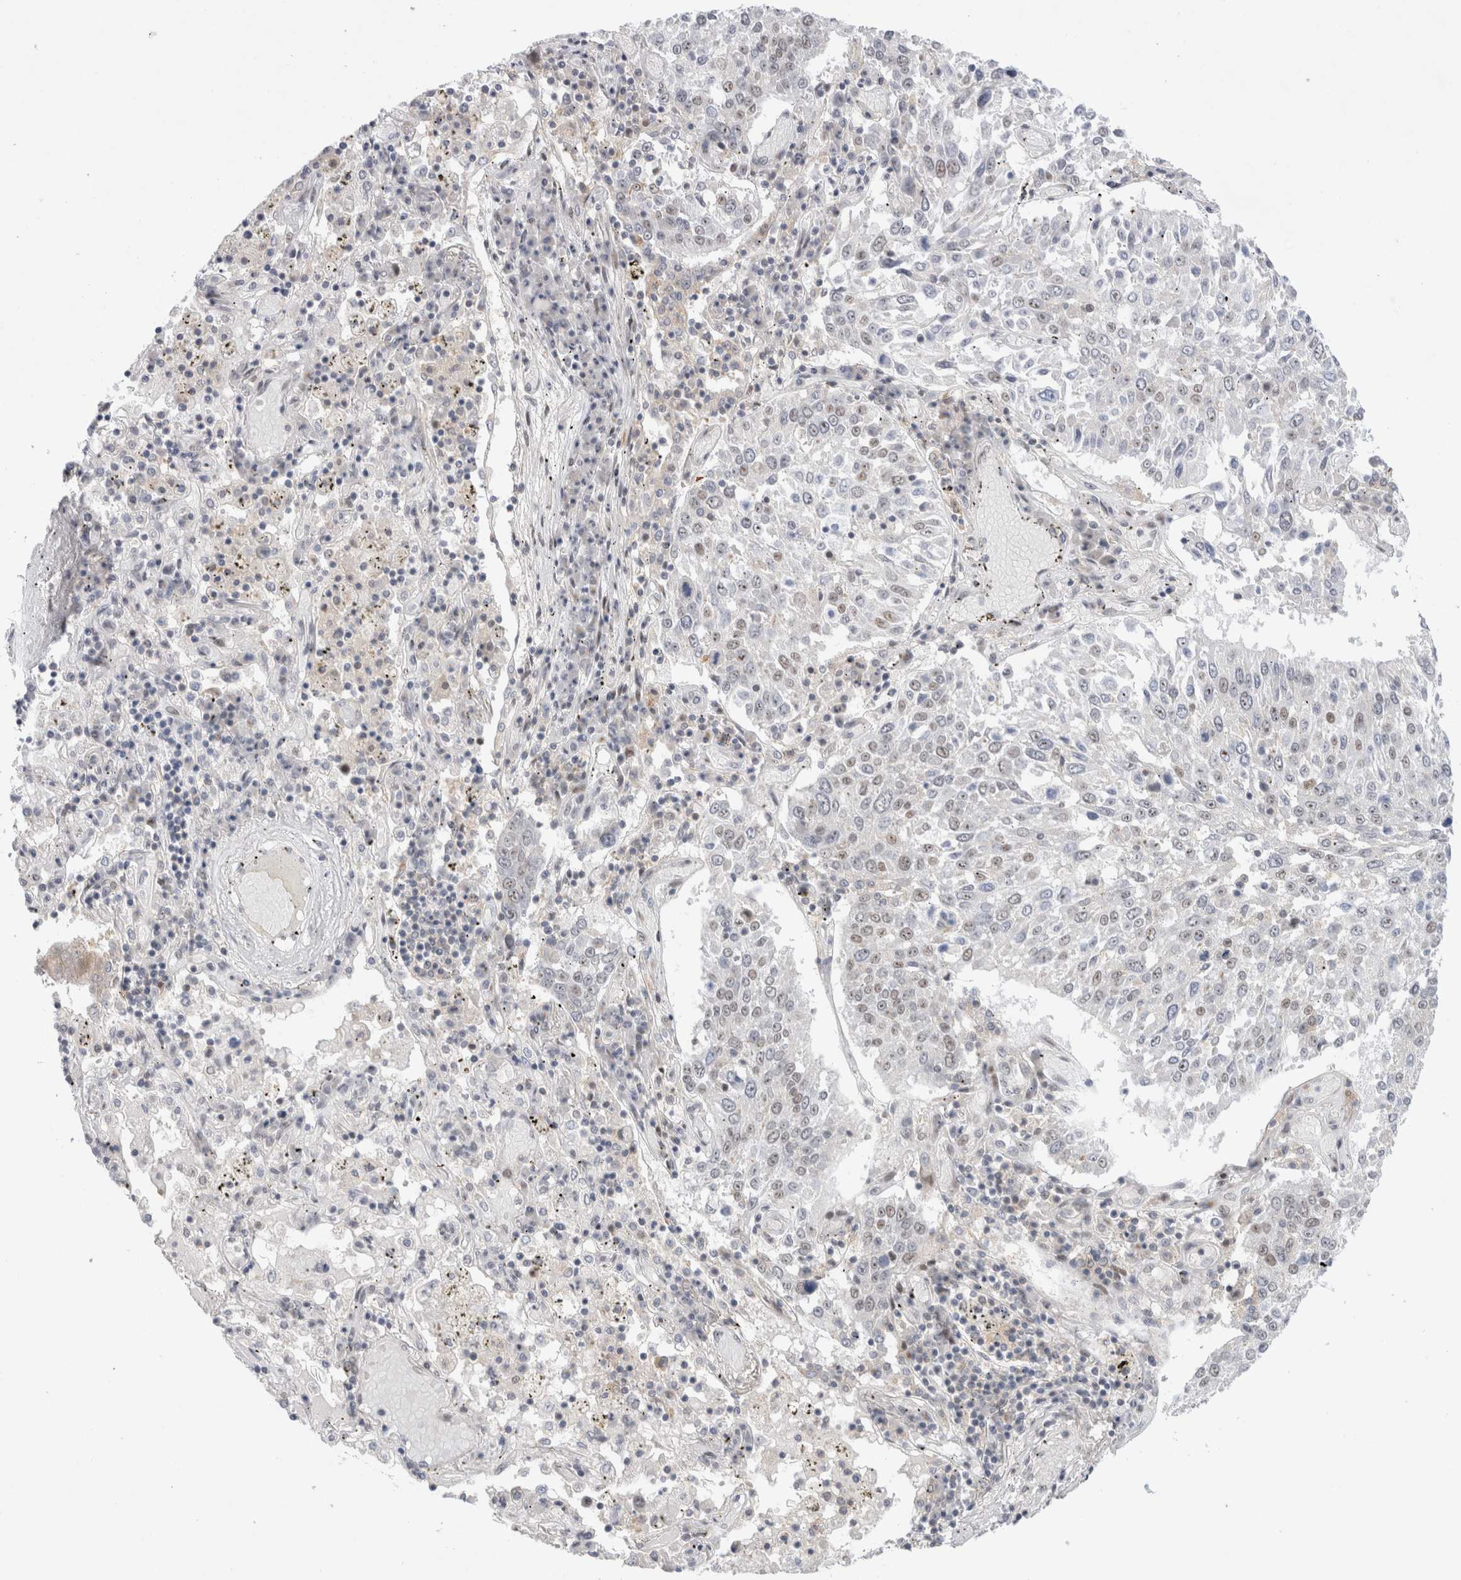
{"staining": {"intensity": "weak", "quantity": "25%-75%", "location": "nuclear"}, "tissue": "lung cancer", "cell_type": "Tumor cells", "image_type": "cancer", "snomed": [{"axis": "morphology", "description": "Squamous cell carcinoma, NOS"}, {"axis": "topography", "description": "Lung"}], "caption": "About 25%-75% of tumor cells in squamous cell carcinoma (lung) reveal weak nuclear protein expression as visualized by brown immunohistochemical staining.", "gene": "CERS5", "patient": {"sex": "male", "age": 65}}